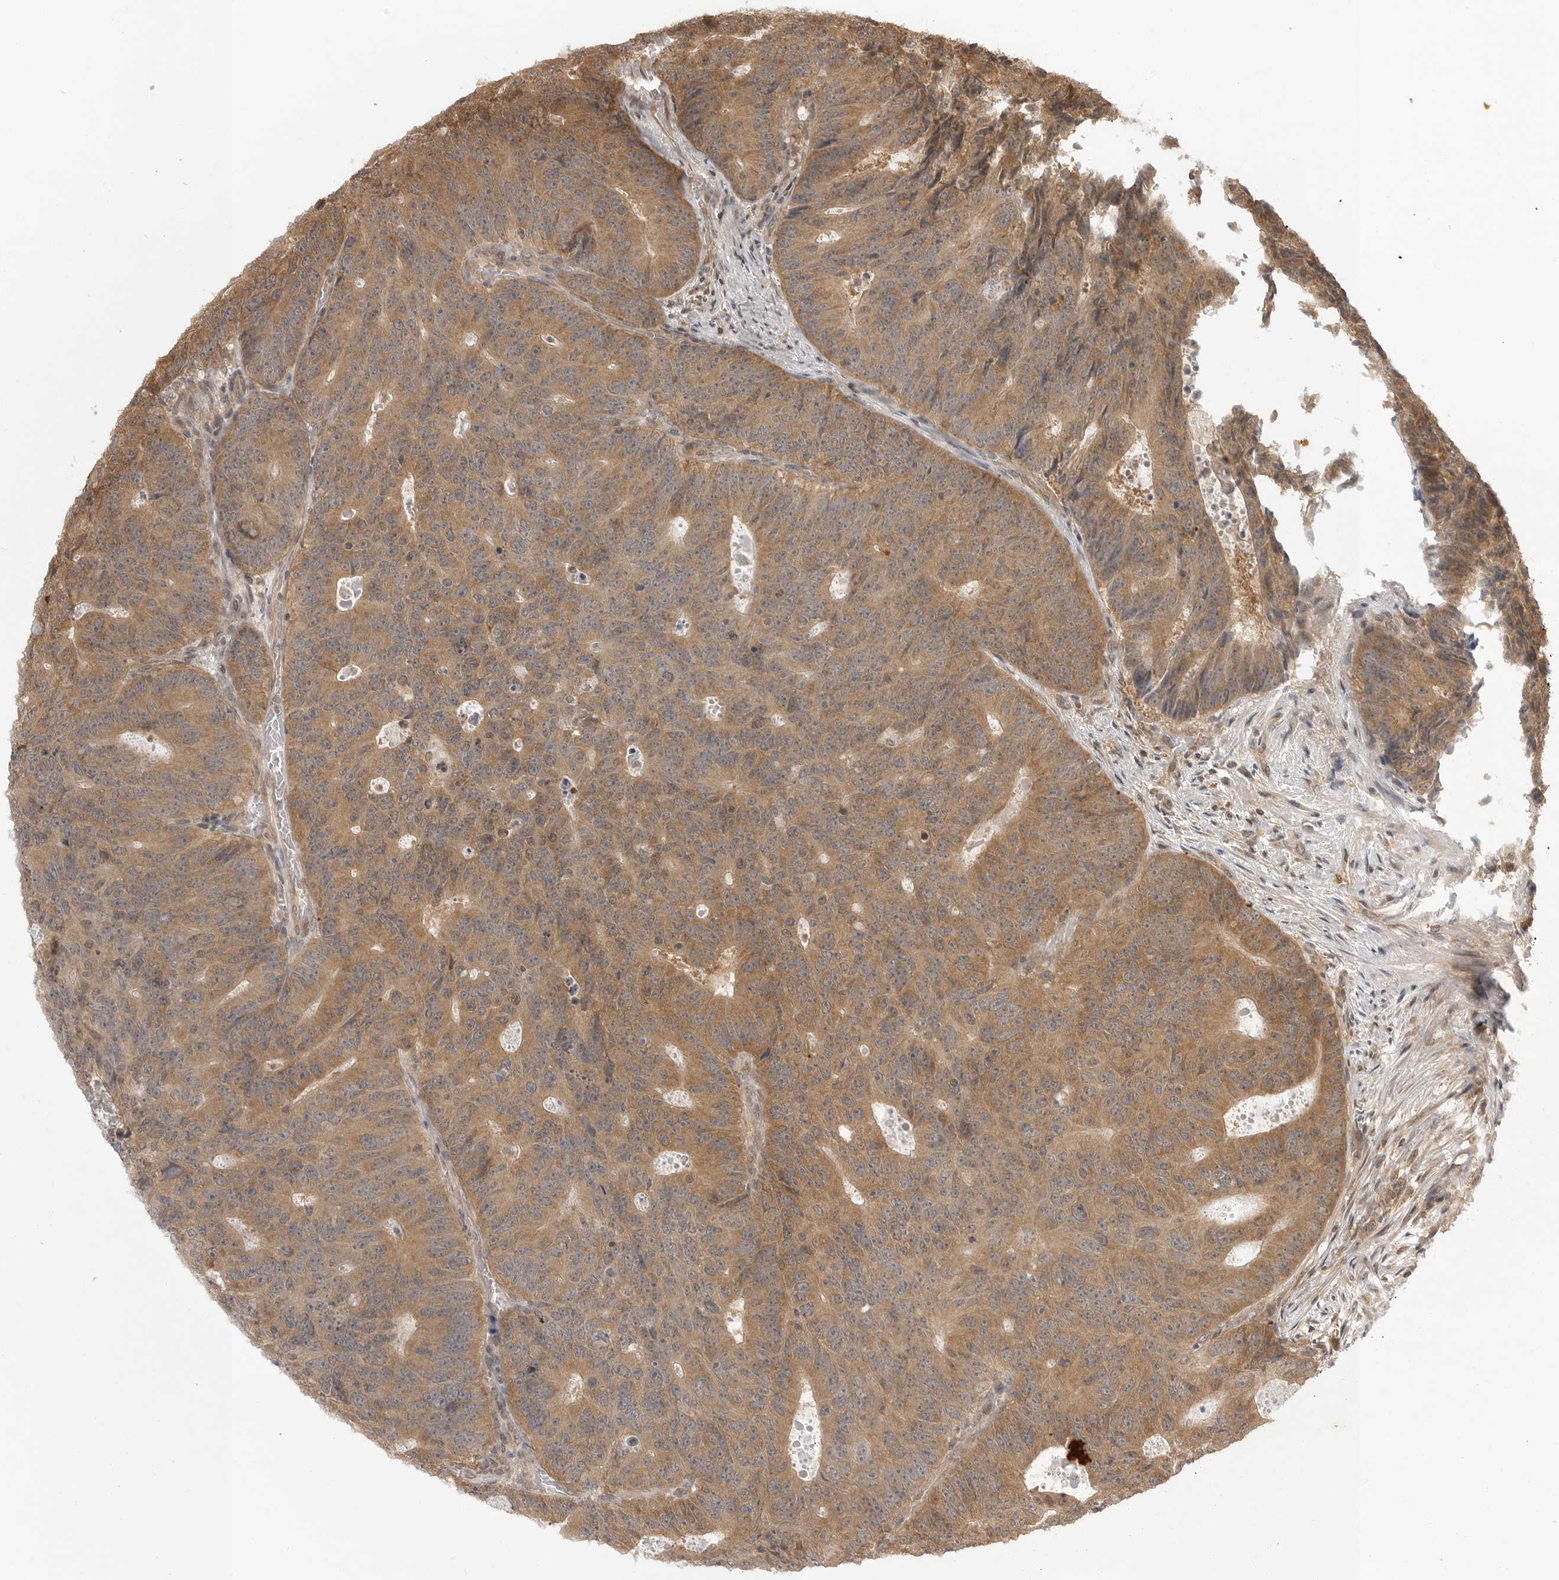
{"staining": {"intensity": "moderate", "quantity": ">75%", "location": "cytoplasmic/membranous"}, "tissue": "colorectal cancer", "cell_type": "Tumor cells", "image_type": "cancer", "snomed": [{"axis": "morphology", "description": "Adenocarcinoma, NOS"}, {"axis": "topography", "description": "Colon"}], "caption": "Moderate cytoplasmic/membranous expression is identified in approximately >75% of tumor cells in colorectal cancer (adenocarcinoma). (DAB (3,3'-diaminobenzidine) IHC with brightfield microscopy, high magnification).", "gene": "SZRD1", "patient": {"sex": "male", "age": 87}}